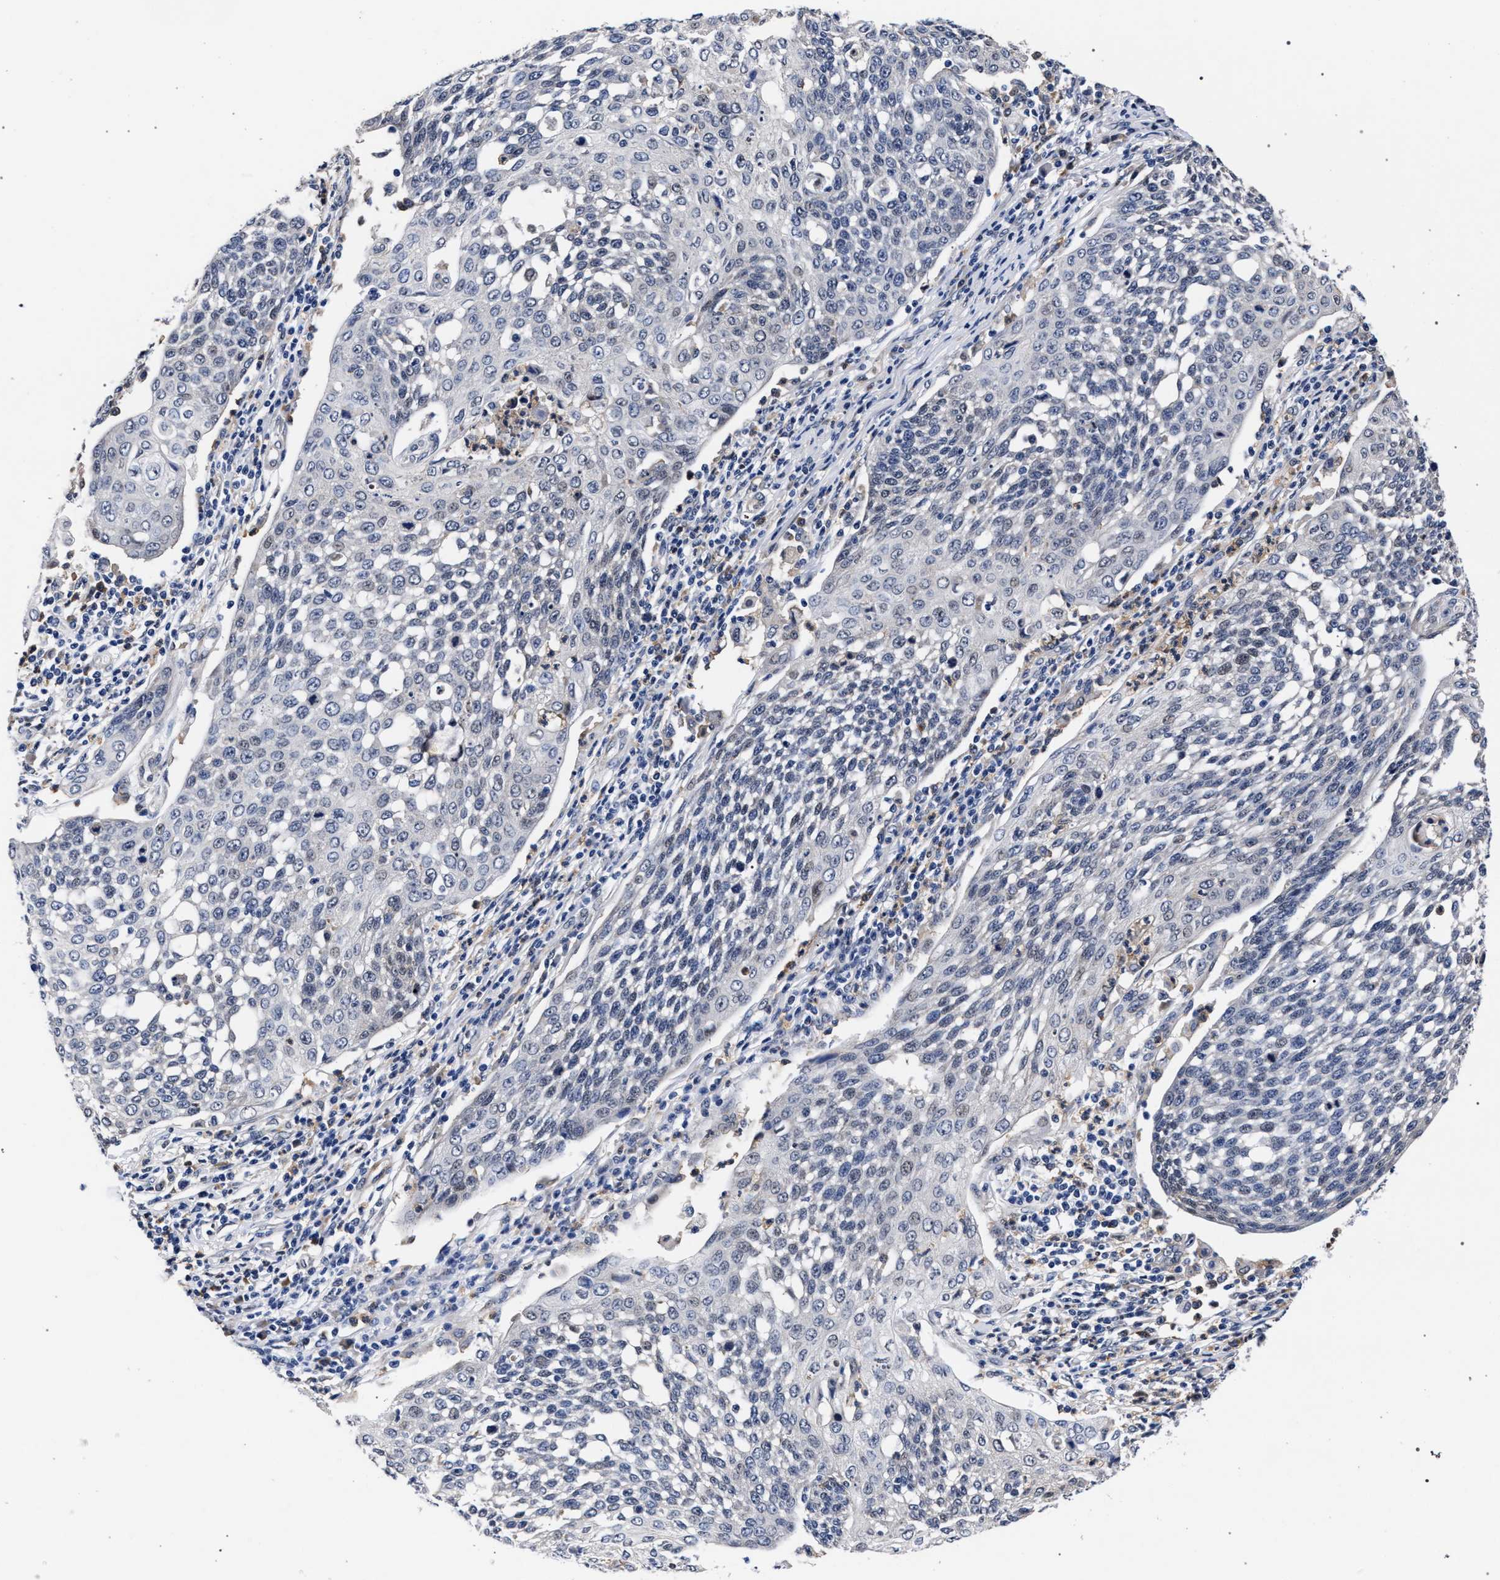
{"staining": {"intensity": "negative", "quantity": "none", "location": "none"}, "tissue": "cervical cancer", "cell_type": "Tumor cells", "image_type": "cancer", "snomed": [{"axis": "morphology", "description": "Squamous cell carcinoma, NOS"}, {"axis": "topography", "description": "Cervix"}], "caption": "Cervical cancer (squamous cell carcinoma) was stained to show a protein in brown. There is no significant expression in tumor cells.", "gene": "ZNF462", "patient": {"sex": "female", "age": 34}}